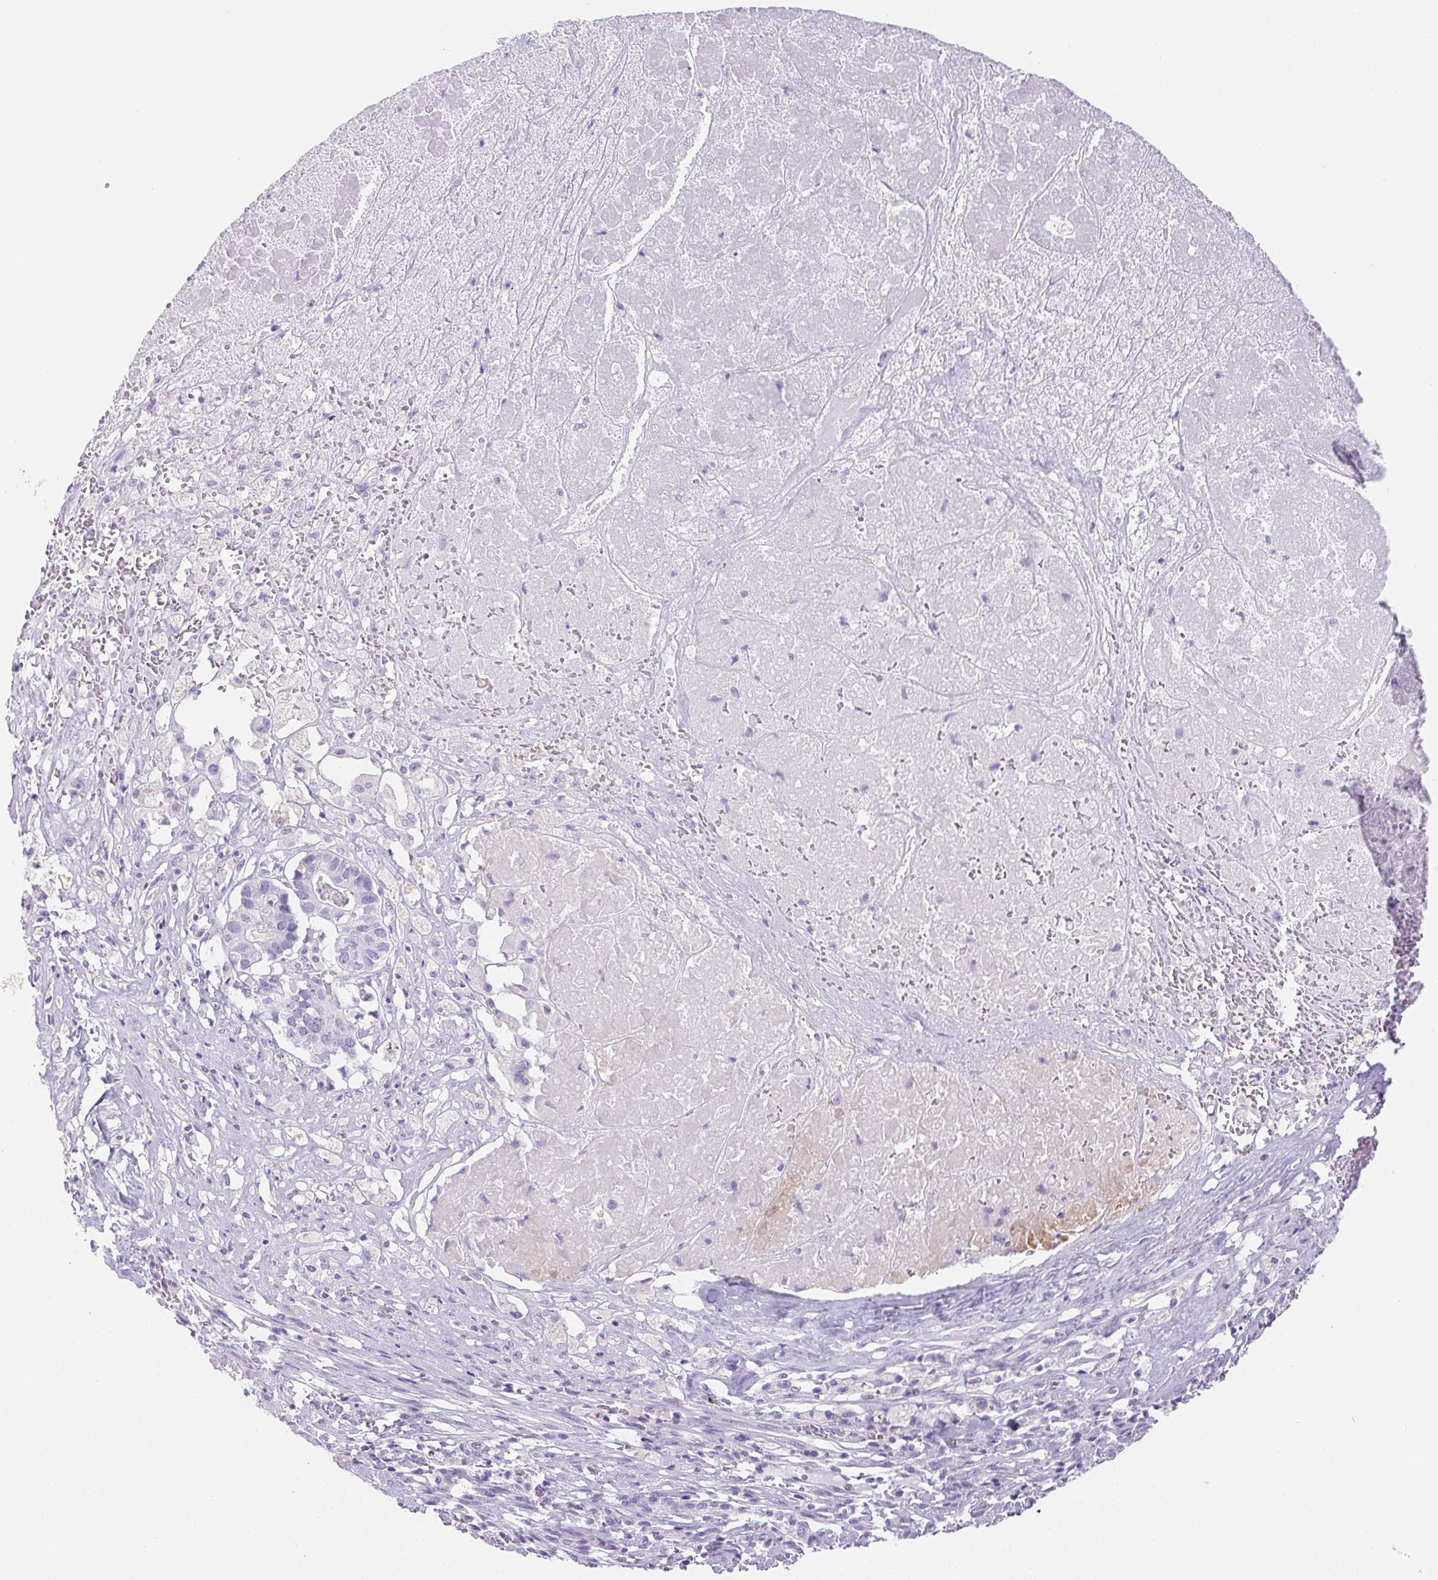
{"staining": {"intensity": "negative", "quantity": "none", "location": "none"}, "tissue": "pancreatic cancer", "cell_type": "Tumor cells", "image_type": "cancer", "snomed": [{"axis": "morphology", "description": "Adenocarcinoma, NOS"}, {"axis": "topography", "description": "Pancreas"}], "caption": "The image displays no significant staining in tumor cells of adenocarcinoma (pancreatic). (Brightfield microscopy of DAB IHC at high magnification).", "gene": "PNLIP", "patient": {"sex": "male", "age": 50}}